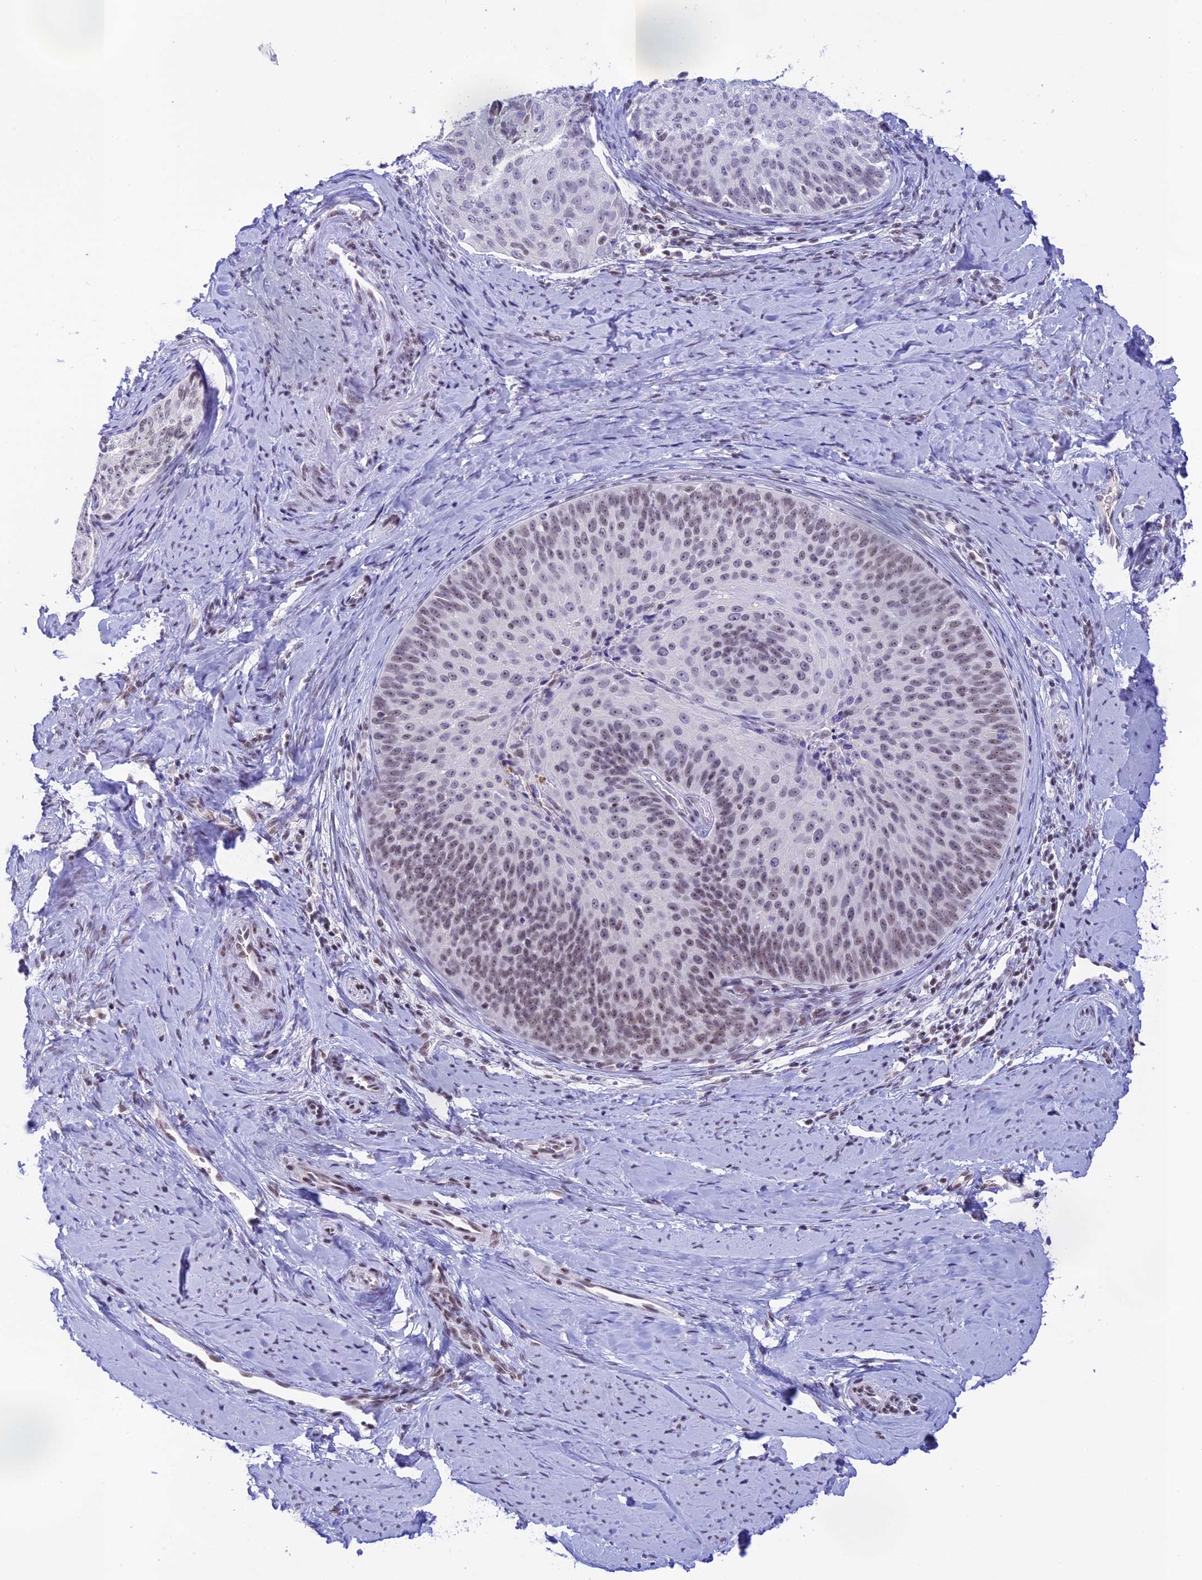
{"staining": {"intensity": "weak", "quantity": "<25%", "location": "nuclear"}, "tissue": "cervical cancer", "cell_type": "Tumor cells", "image_type": "cancer", "snomed": [{"axis": "morphology", "description": "Squamous cell carcinoma, NOS"}, {"axis": "topography", "description": "Cervix"}], "caption": "The photomicrograph shows no staining of tumor cells in cervical squamous cell carcinoma.", "gene": "THAP11", "patient": {"sex": "female", "age": 50}}